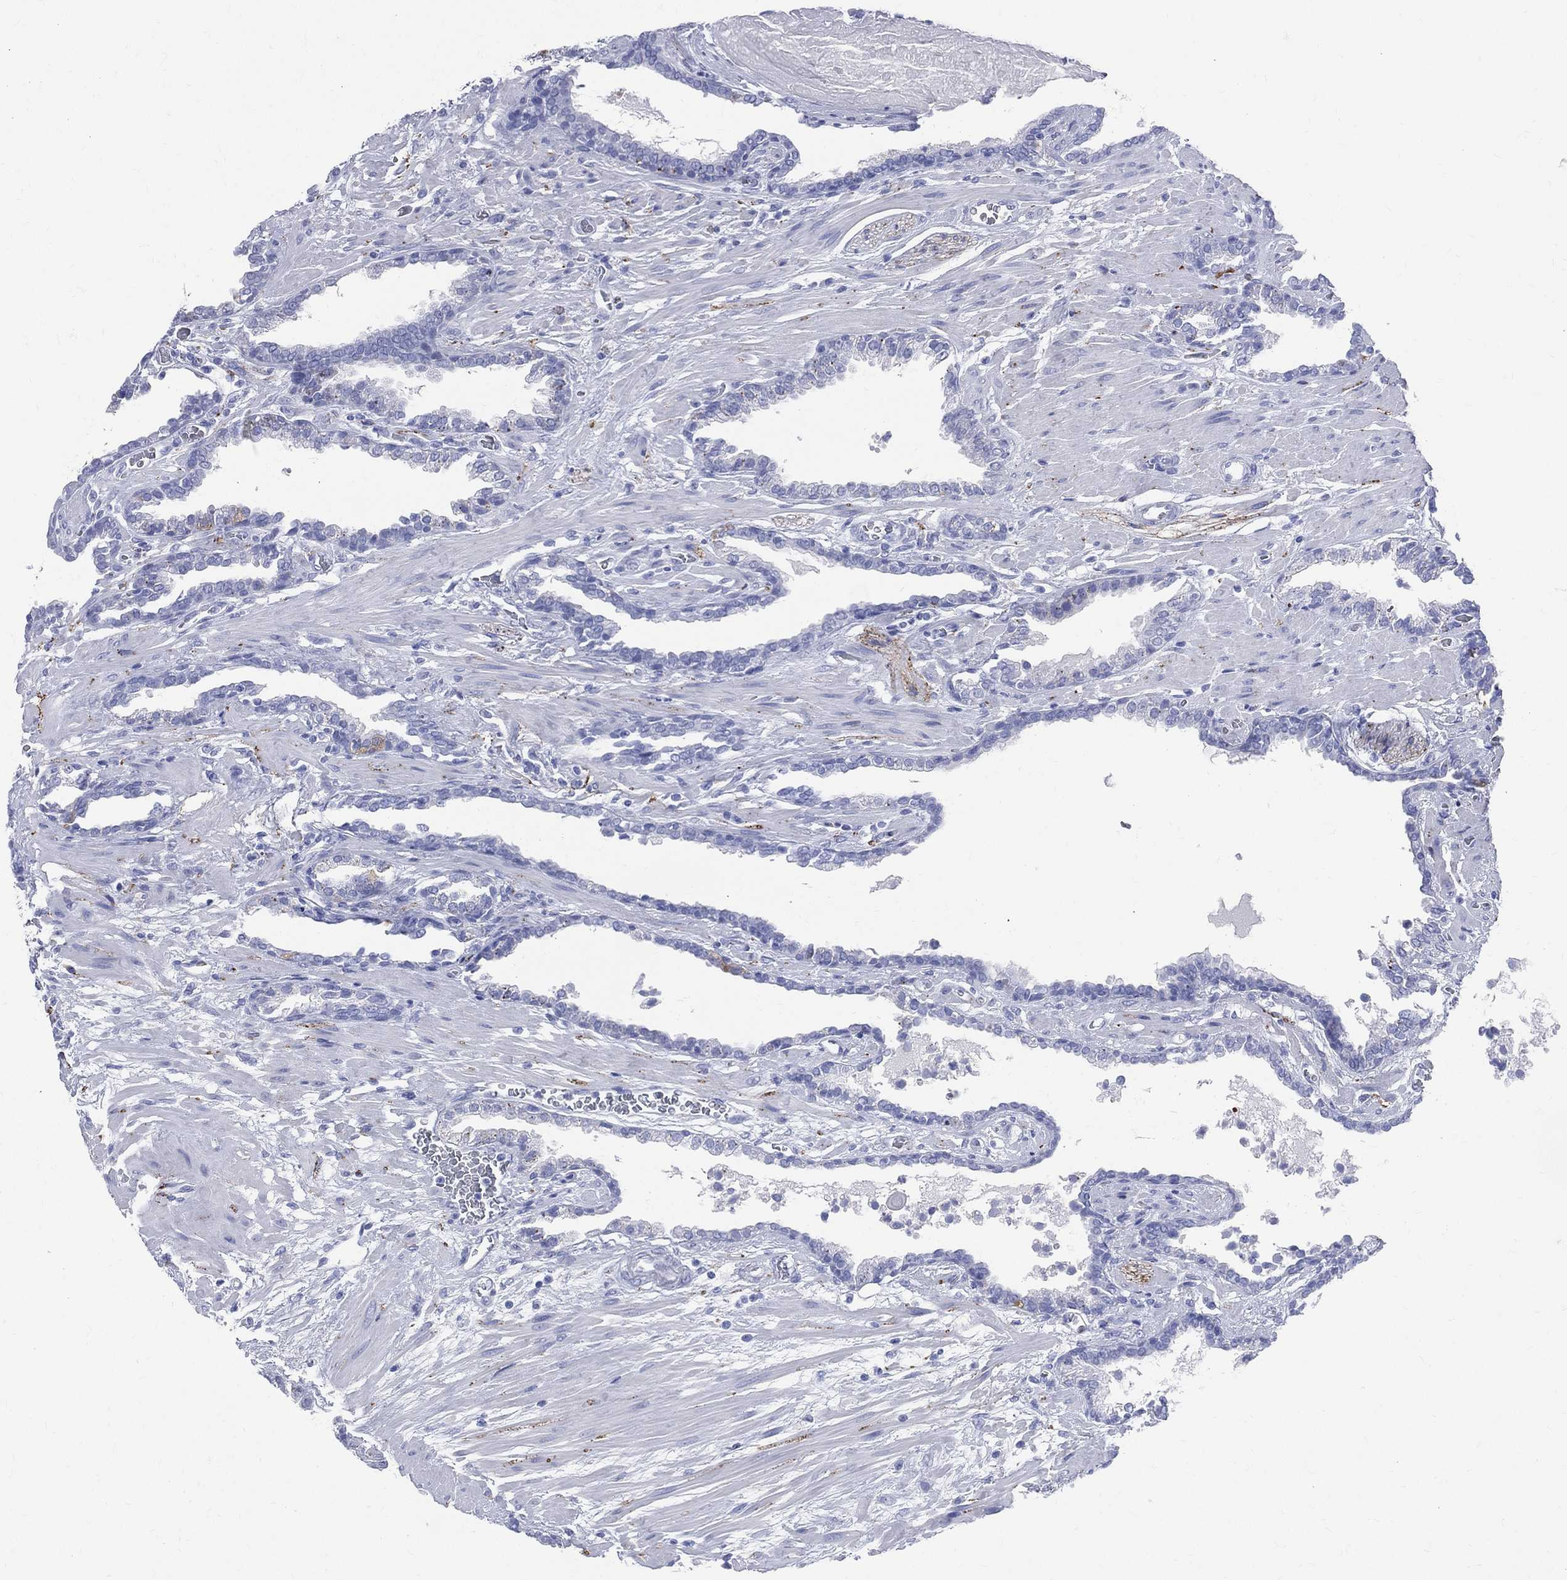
{"staining": {"intensity": "negative", "quantity": "none", "location": "none"}, "tissue": "prostate cancer", "cell_type": "Tumor cells", "image_type": "cancer", "snomed": [{"axis": "morphology", "description": "Adenocarcinoma, Low grade"}, {"axis": "topography", "description": "Prostate"}], "caption": "Tumor cells show no significant protein staining in adenocarcinoma (low-grade) (prostate). Brightfield microscopy of immunohistochemistry stained with DAB (brown) and hematoxylin (blue), captured at high magnification.", "gene": "SYP", "patient": {"sex": "male", "age": 69}}